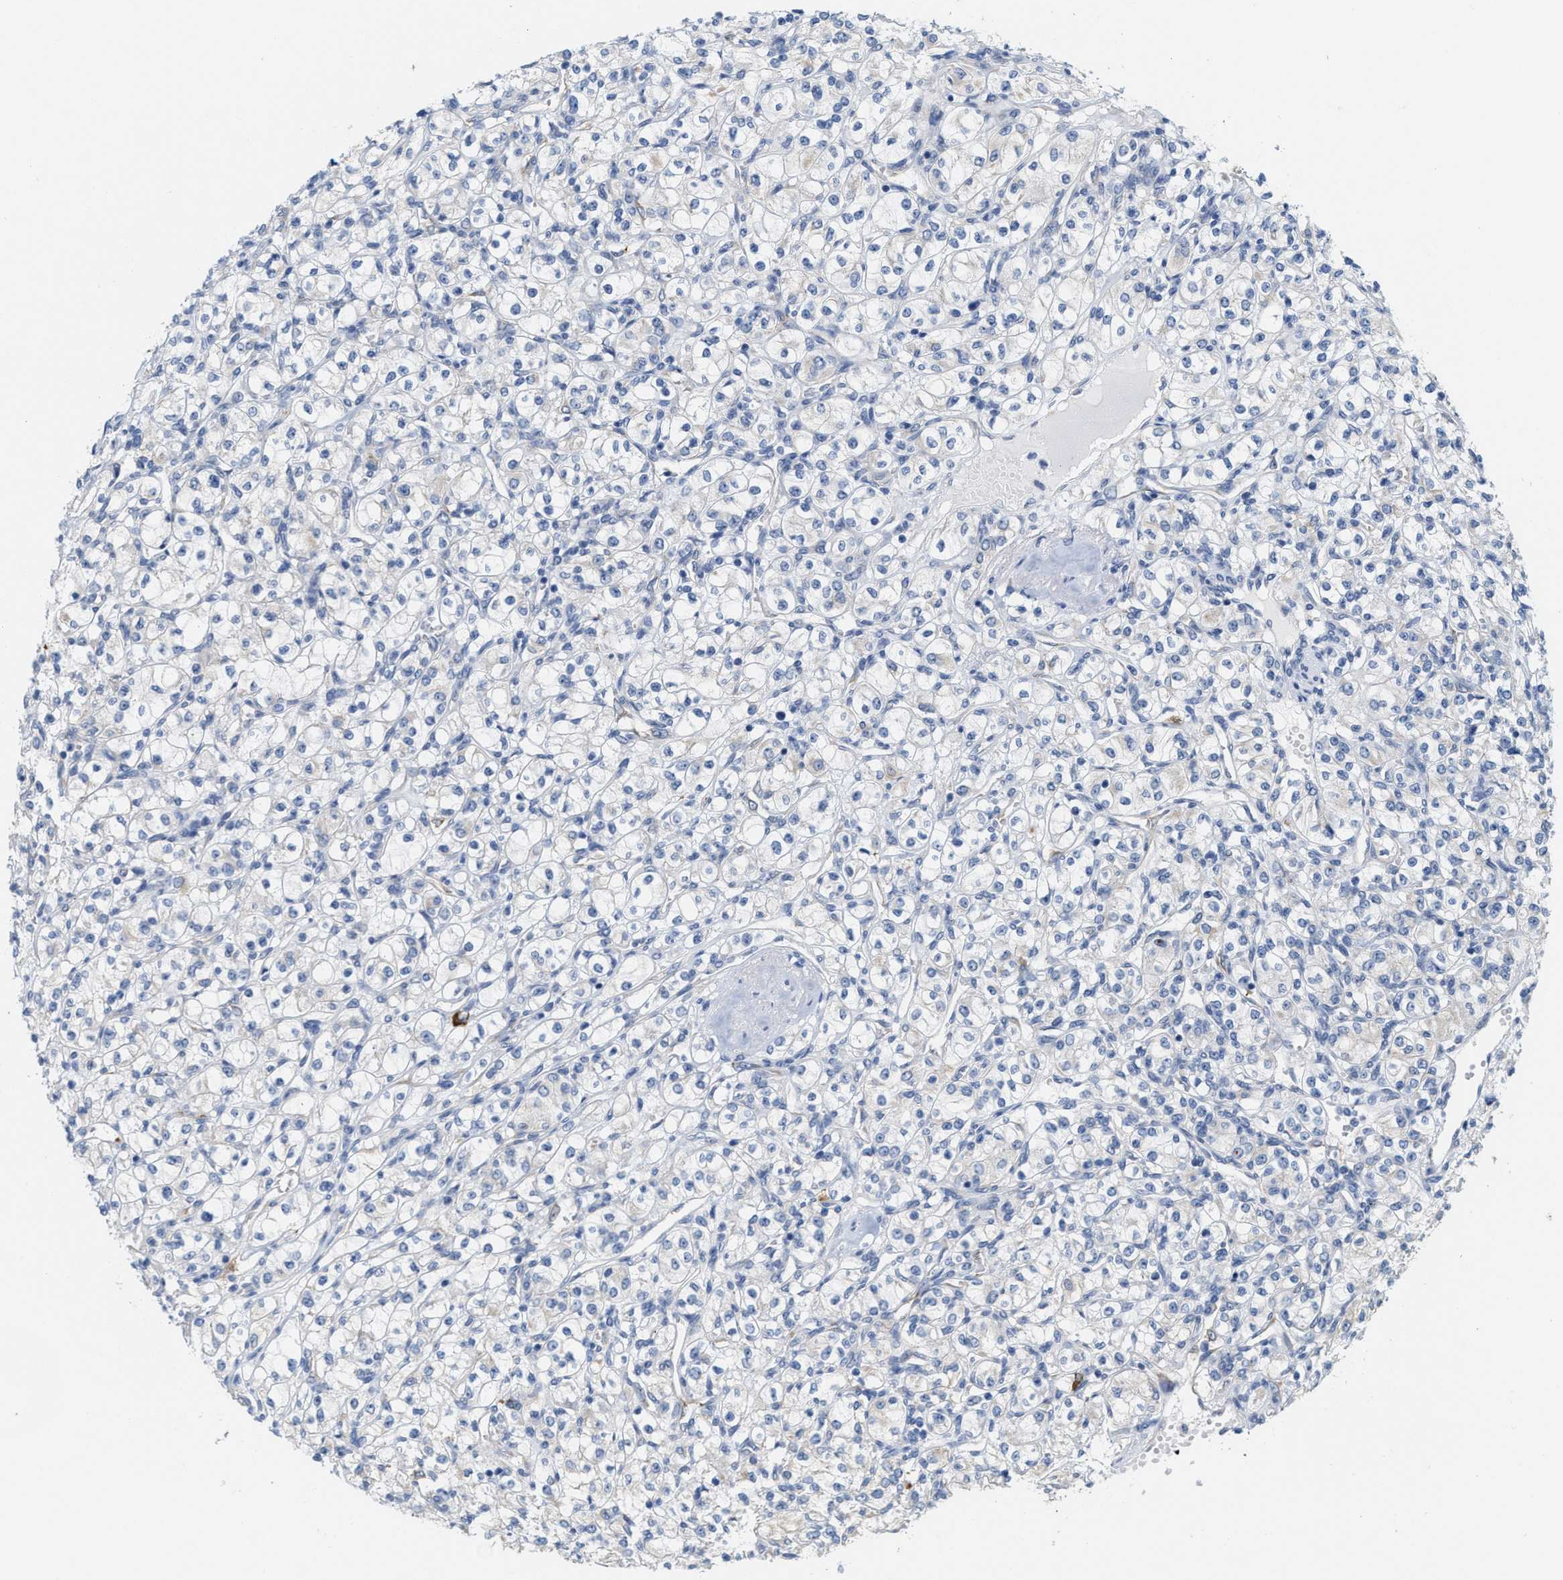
{"staining": {"intensity": "negative", "quantity": "none", "location": "none"}, "tissue": "renal cancer", "cell_type": "Tumor cells", "image_type": "cancer", "snomed": [{"axis": "morphology", "description": "Adenocarcinoma, NOS"}, {"axis": "topography", "description": "Kidney"}], "caption": "Immunohistochemistry histopathology image of renal cancer (adenocarcinoma) stained for a protein (brown), which demonstrates no expression in tumor cells.", "gene": "RYR2", "patient": {"sex": "male", "age": 77}}